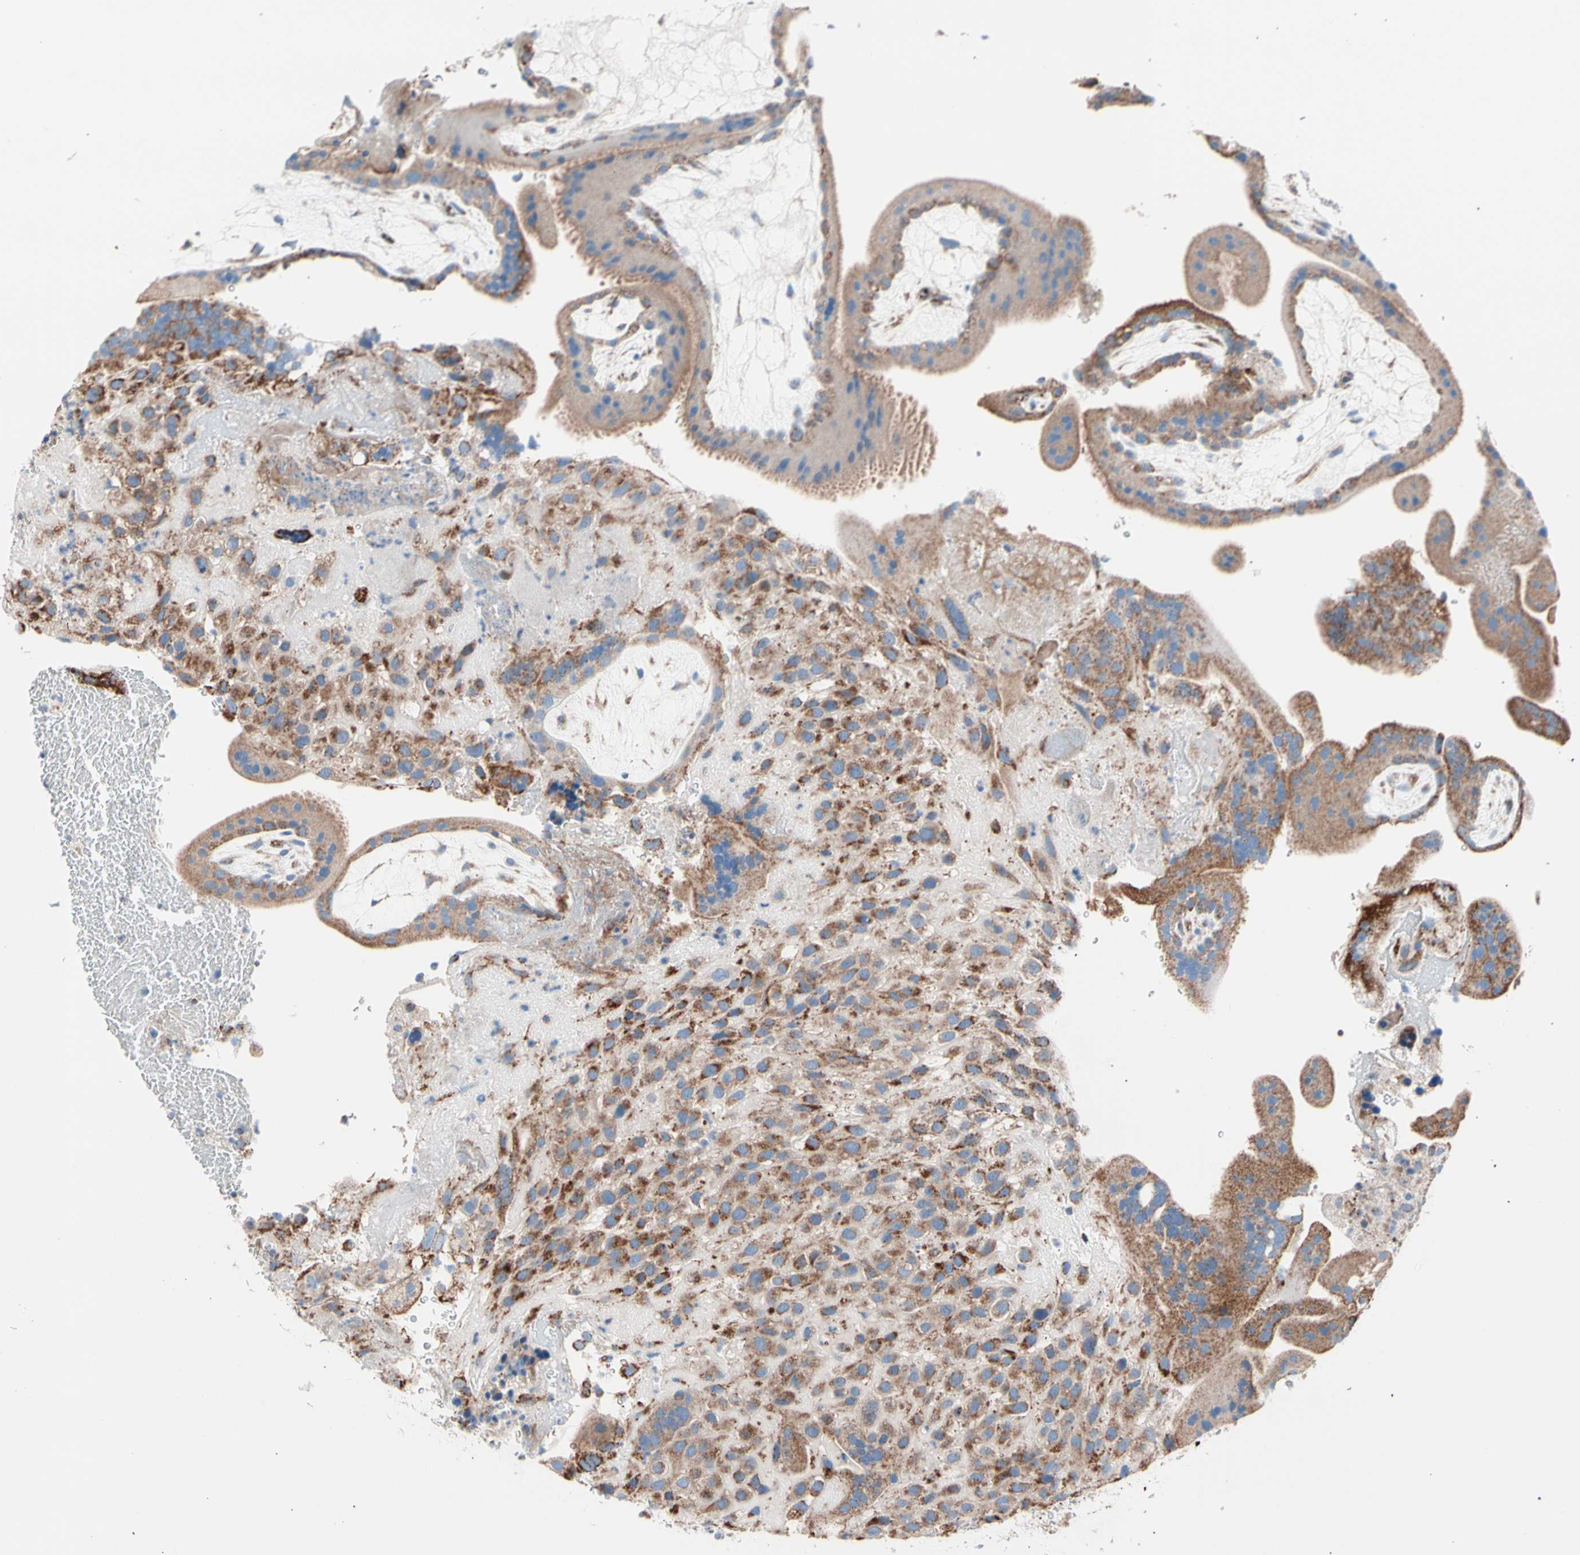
{"staining": {"intensity": "moderate", "quantity": ">75%", "location": "cytoplasmic/membranous"}, "tissue": "placenta", "cell_type": "Decidual cells", "image_type": "normal", "snomed": [{"axis": "morphology", "description": "Normal tissue, NOS"}, {"axis": "topography", "description": "Placenta"}], "caption": "Immunohistochemistry (IHC) of unremarkable placenta displays medium levels of moderate cytoplasmic/membranous positivity in about >75% of decidual cells. Nuclei are stained in blue.", "gene": "HK1", "patient": {"sex": "female", "age": 19}}